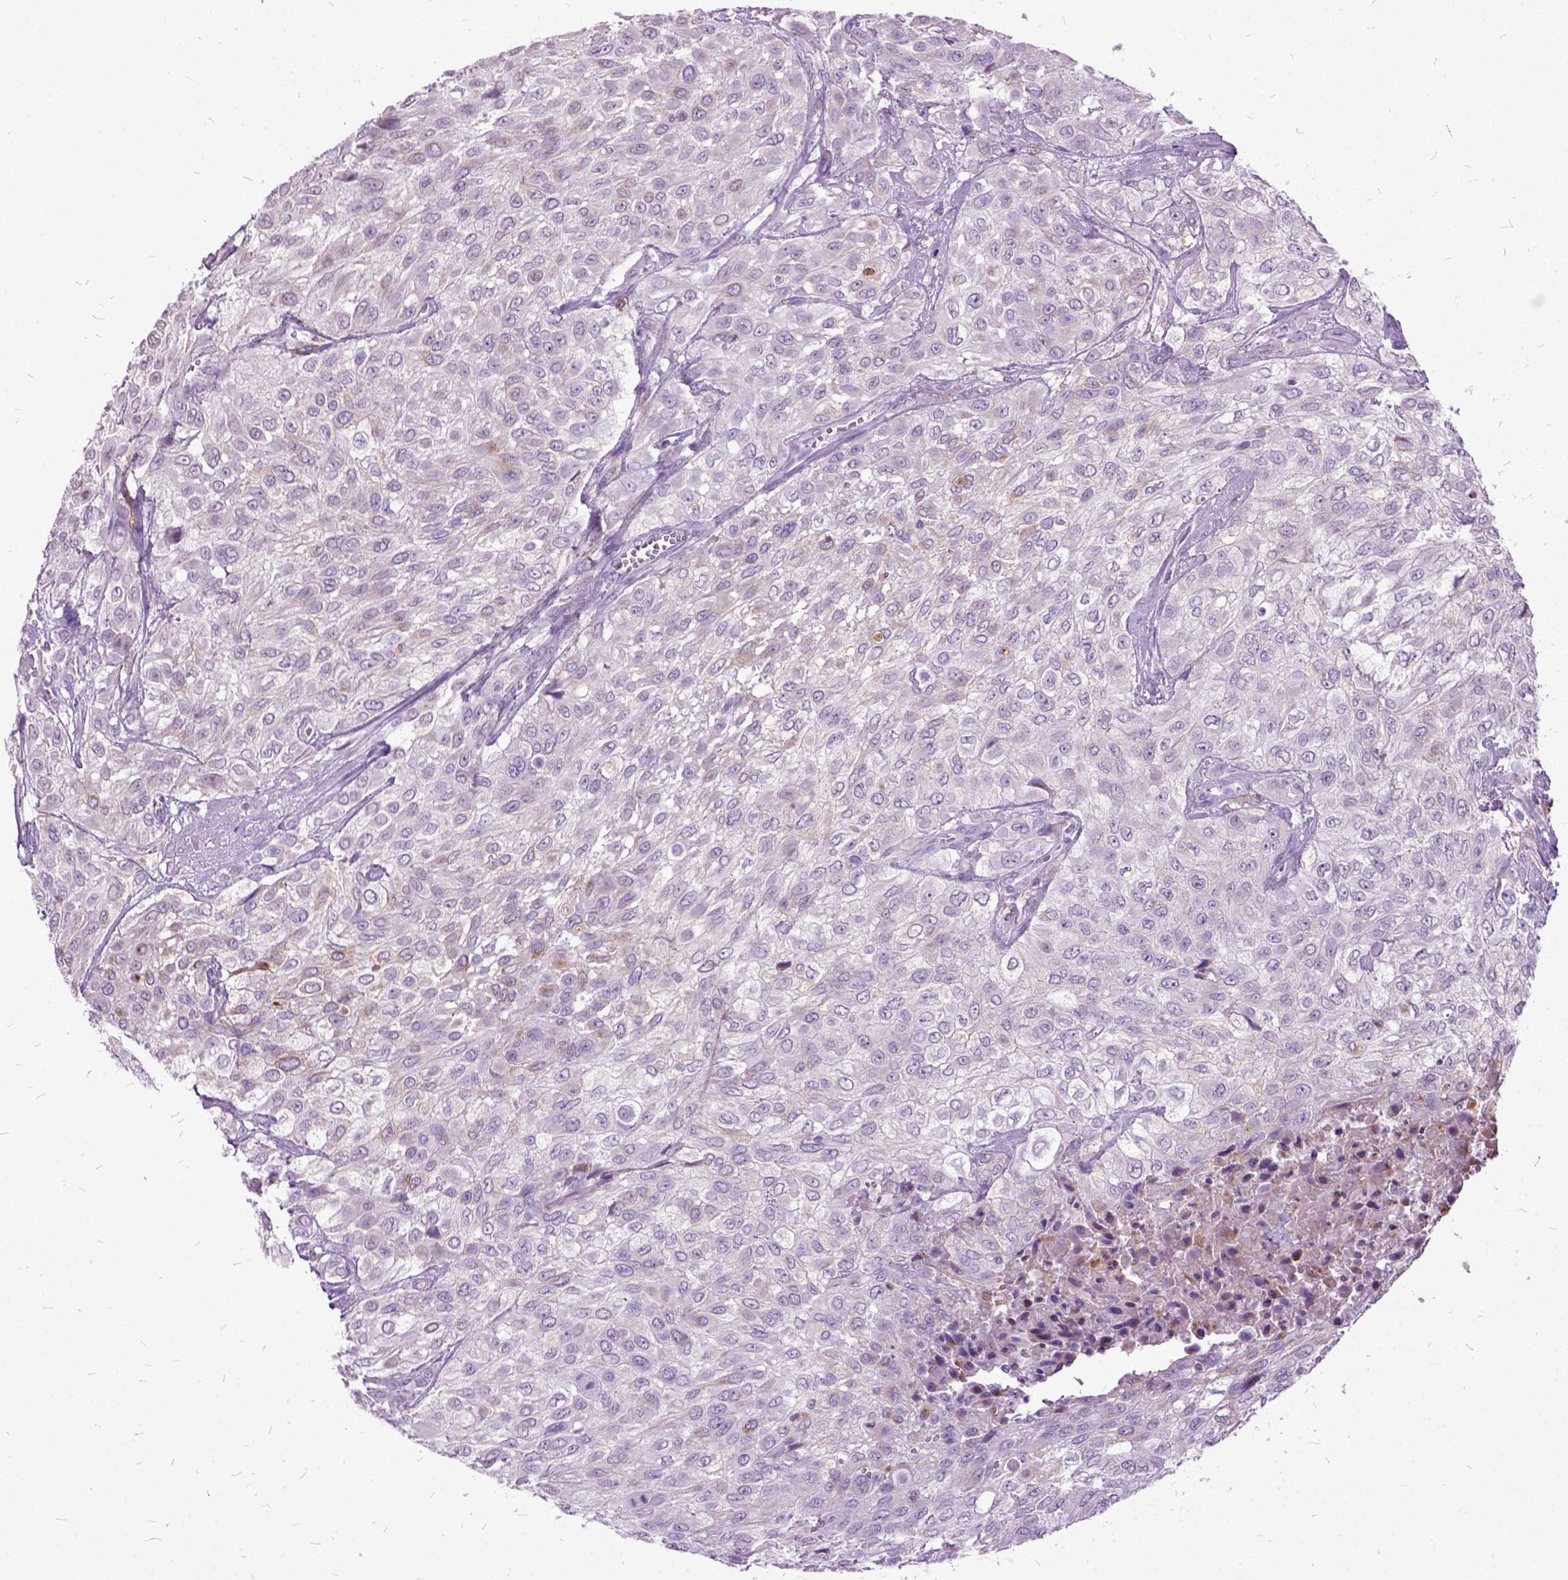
{"staining": {"intensity": "negative", "quantity": "none", "location": "none"}, "tissue": "urothelial cancer", "cell_type": "Tumor cells", "image_type": "cancer", "snomed": [{"axis": "morphology", "description": "Urothelial carcinoma, High grade"}, {"axis": "topography", "description": "Urinary bladder"}], "caption": "Urothelial cancer stained for a protein using immunohistochemistry (IHC) exhibits no expression tumor cells.", "gene": "MME", "patient": {"sex": "male", "age": 57}}